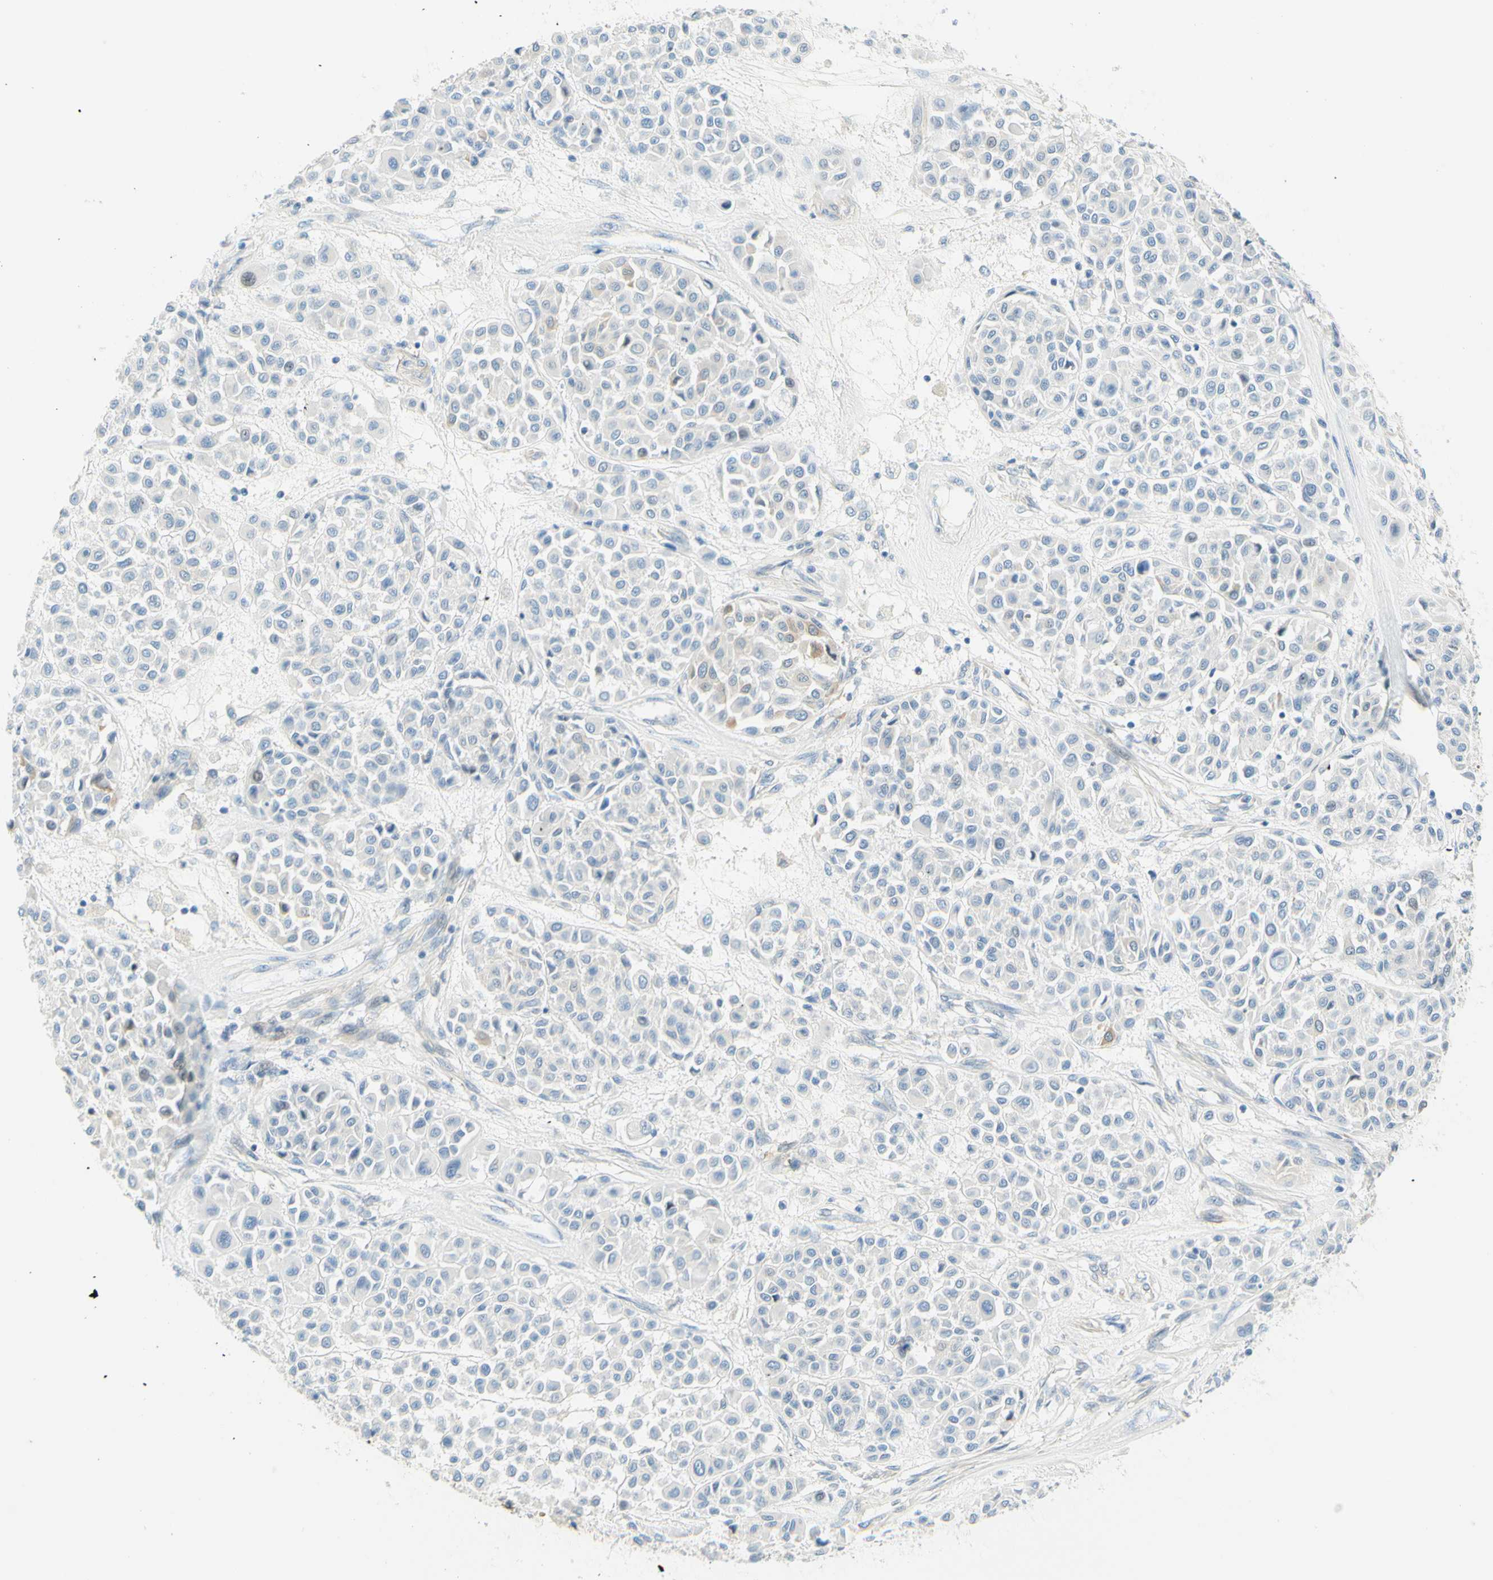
{"staining": {"intensity": "weak", "quantity": "<25%", "location": "cytoplasmic/membranous"}, "tissue": "melanoma", "cell_type": "Tumor cells", "image_type": "cancer", "snomed": [{"axis": "morphology", "description": "Malignant melanoma, Metastatic site"}, {"axis": "topography", "description": "Soft tissue"}], "caption": "IHC micrograph of malignant melanoma (metastatic site) stained for a protein (brown), which displays no positivity in tumor cells. The staining was performed using DAB (3,3'-diaminobenzidine) to visualize the protein expression in brown, while the nuclei were stained in blue with hematoxylin (Magnification: 20x).", "gene": "ENTREP2", "patient": {"sex": "male", "age": 41}}